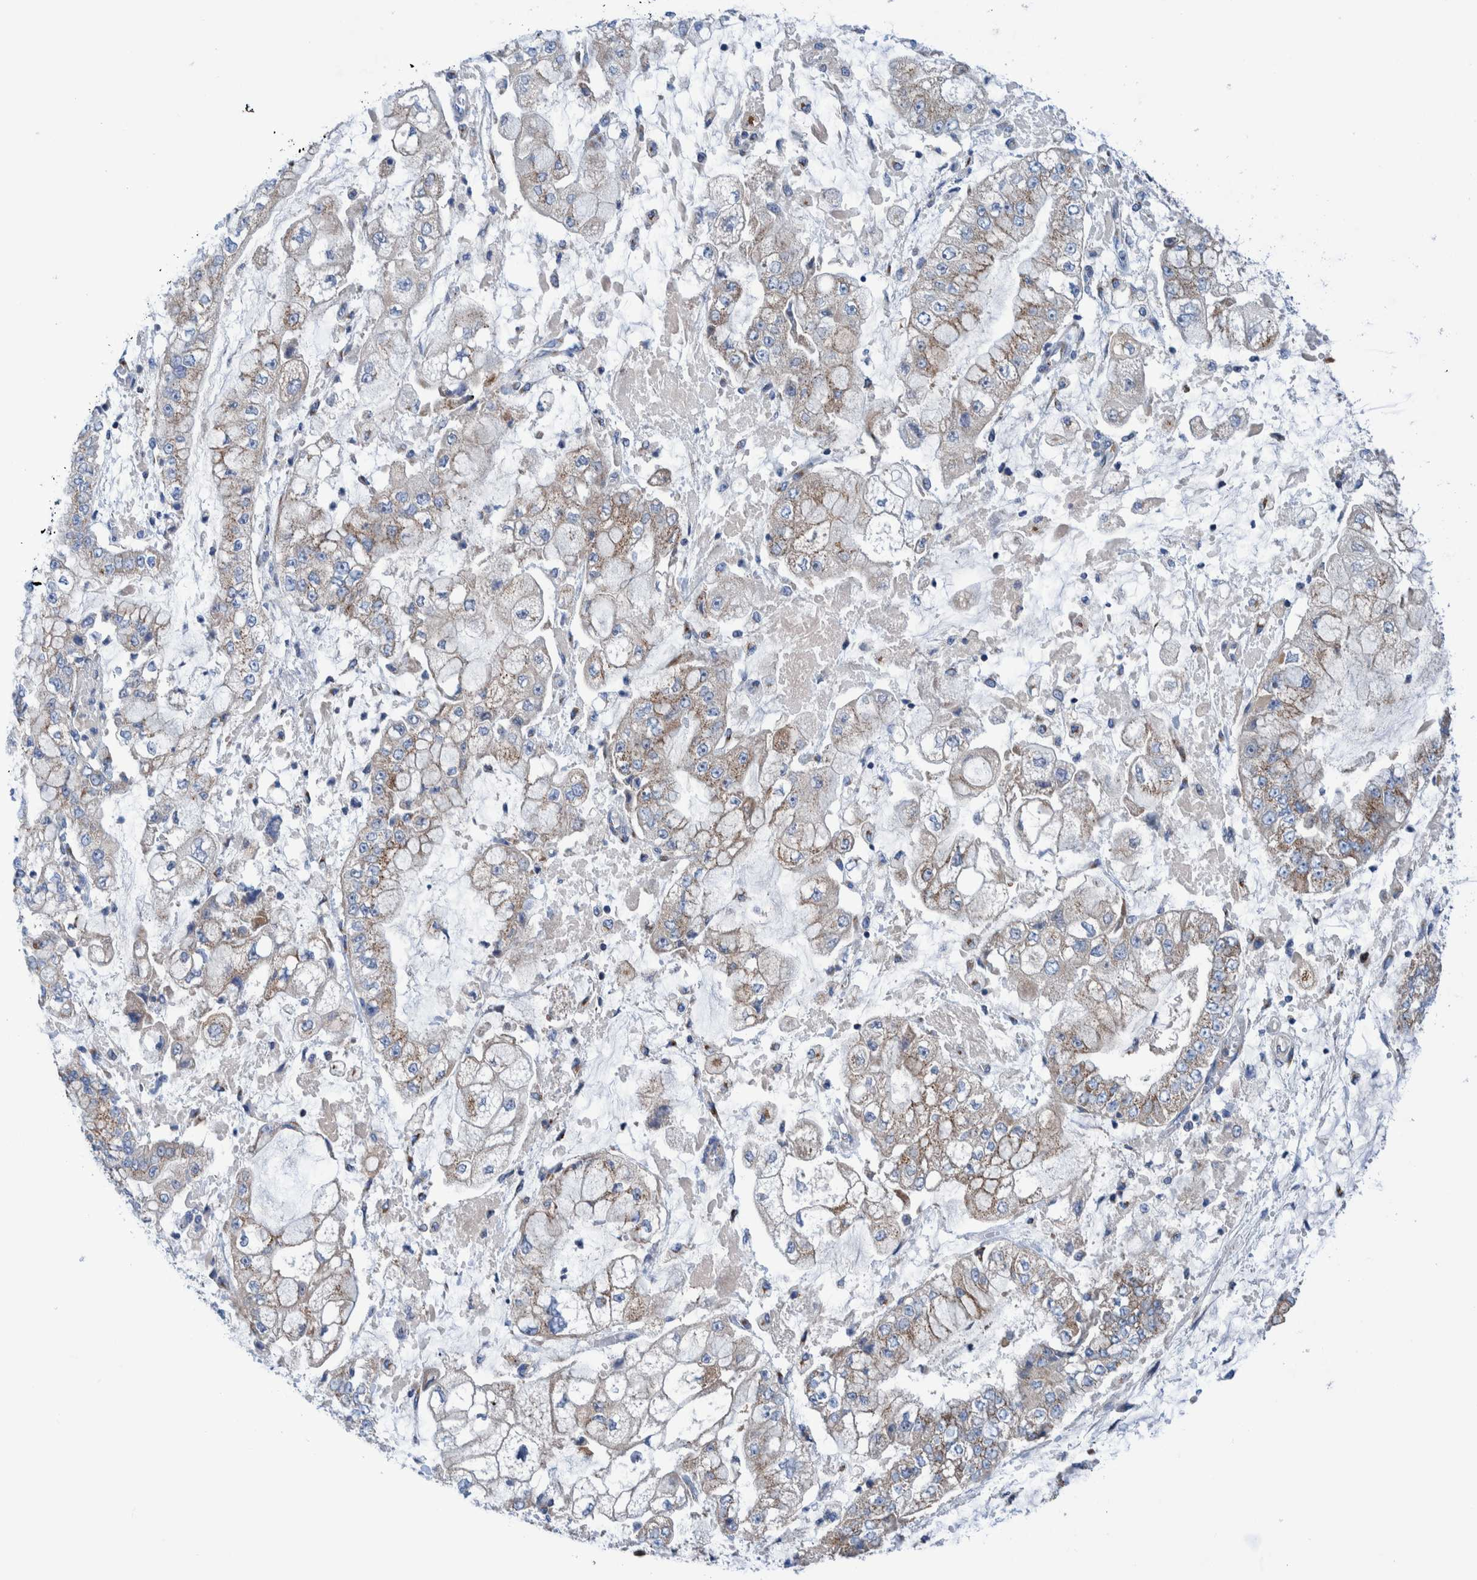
{"staining": {"intensity": "weak", "quantity": ">75%", "location": "cytoplasmic/membranous"}, "tissue": "stomach cancer", "cell_type": "Tumor cells", "image_type": "cancer", "snomed": [{"axis": "morphology", "description": "Adenocarcinoma, NOS"}, {"axis": "topography", "description": "Stomach"}], "caption": "Adenocarcinoma (stomach) tissue displays weak cytoplasmic/membranous positivity in about >75% of tumor cells, visualized by immunohistochemistry.", "gene": "TRIM58", "patient": {"sex": "male", "age": 76}}